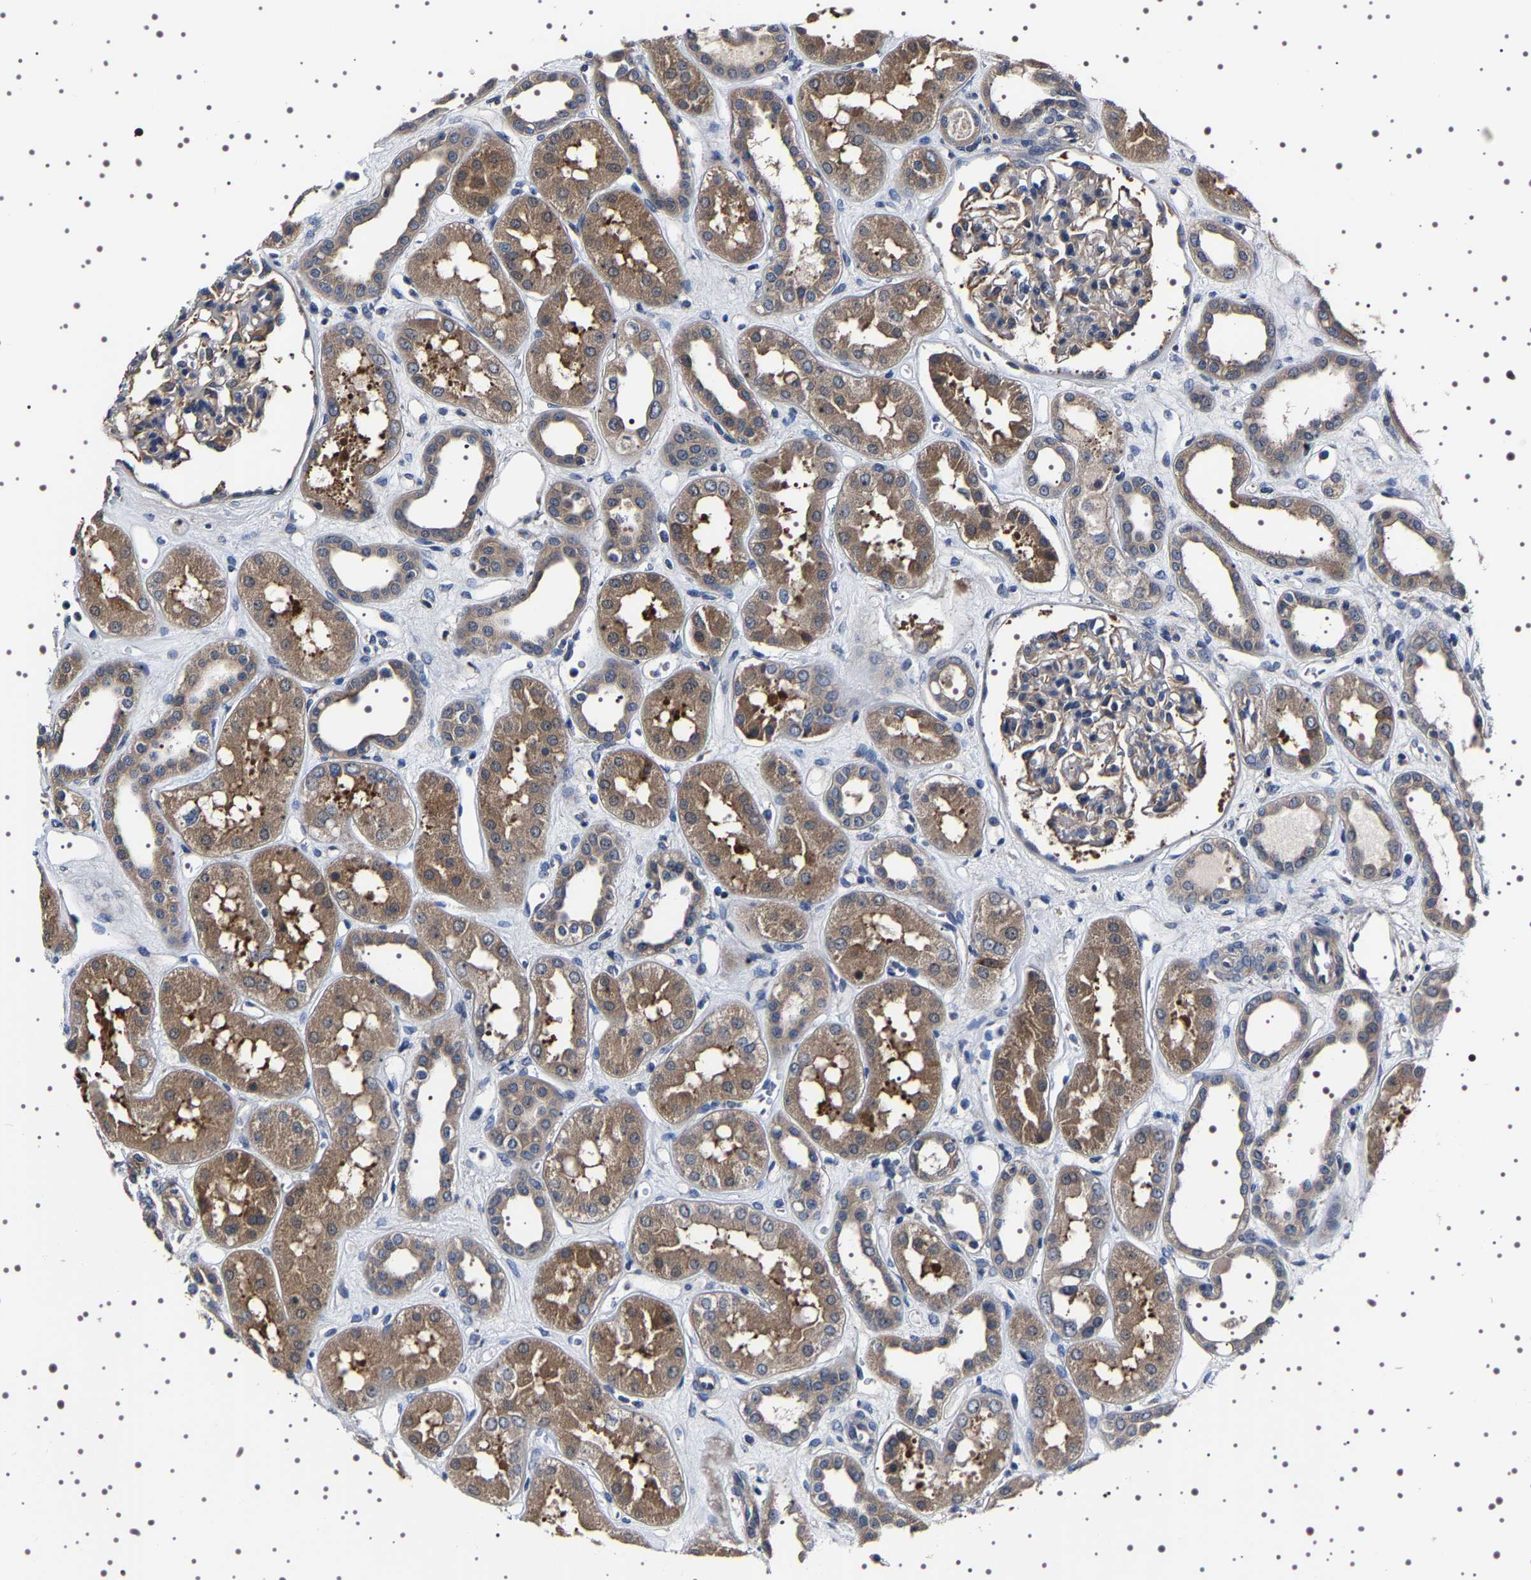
{"staining": {"intensity": "moderate", "quantity": "<25%", "location": "cytoplasmic/membranous"}, "tissue": "kidney", "cell_type": "Cells in glomeruli", "image_type": "normal", "snomed": [{"axis": "morphology", "description": "Normal tissue, NOS"}, {"axis": "topography", "description": "Kidney"}], "caption": "A high-resolution histopathology image shows immunohistochemistry staining of benign kidney, which shows moderate cytoplasmic/membranous staining in approximately <25% of cells in glomeruli.", "gene": "TARBP1", "patient": {"sex": "male", "age": 59}}